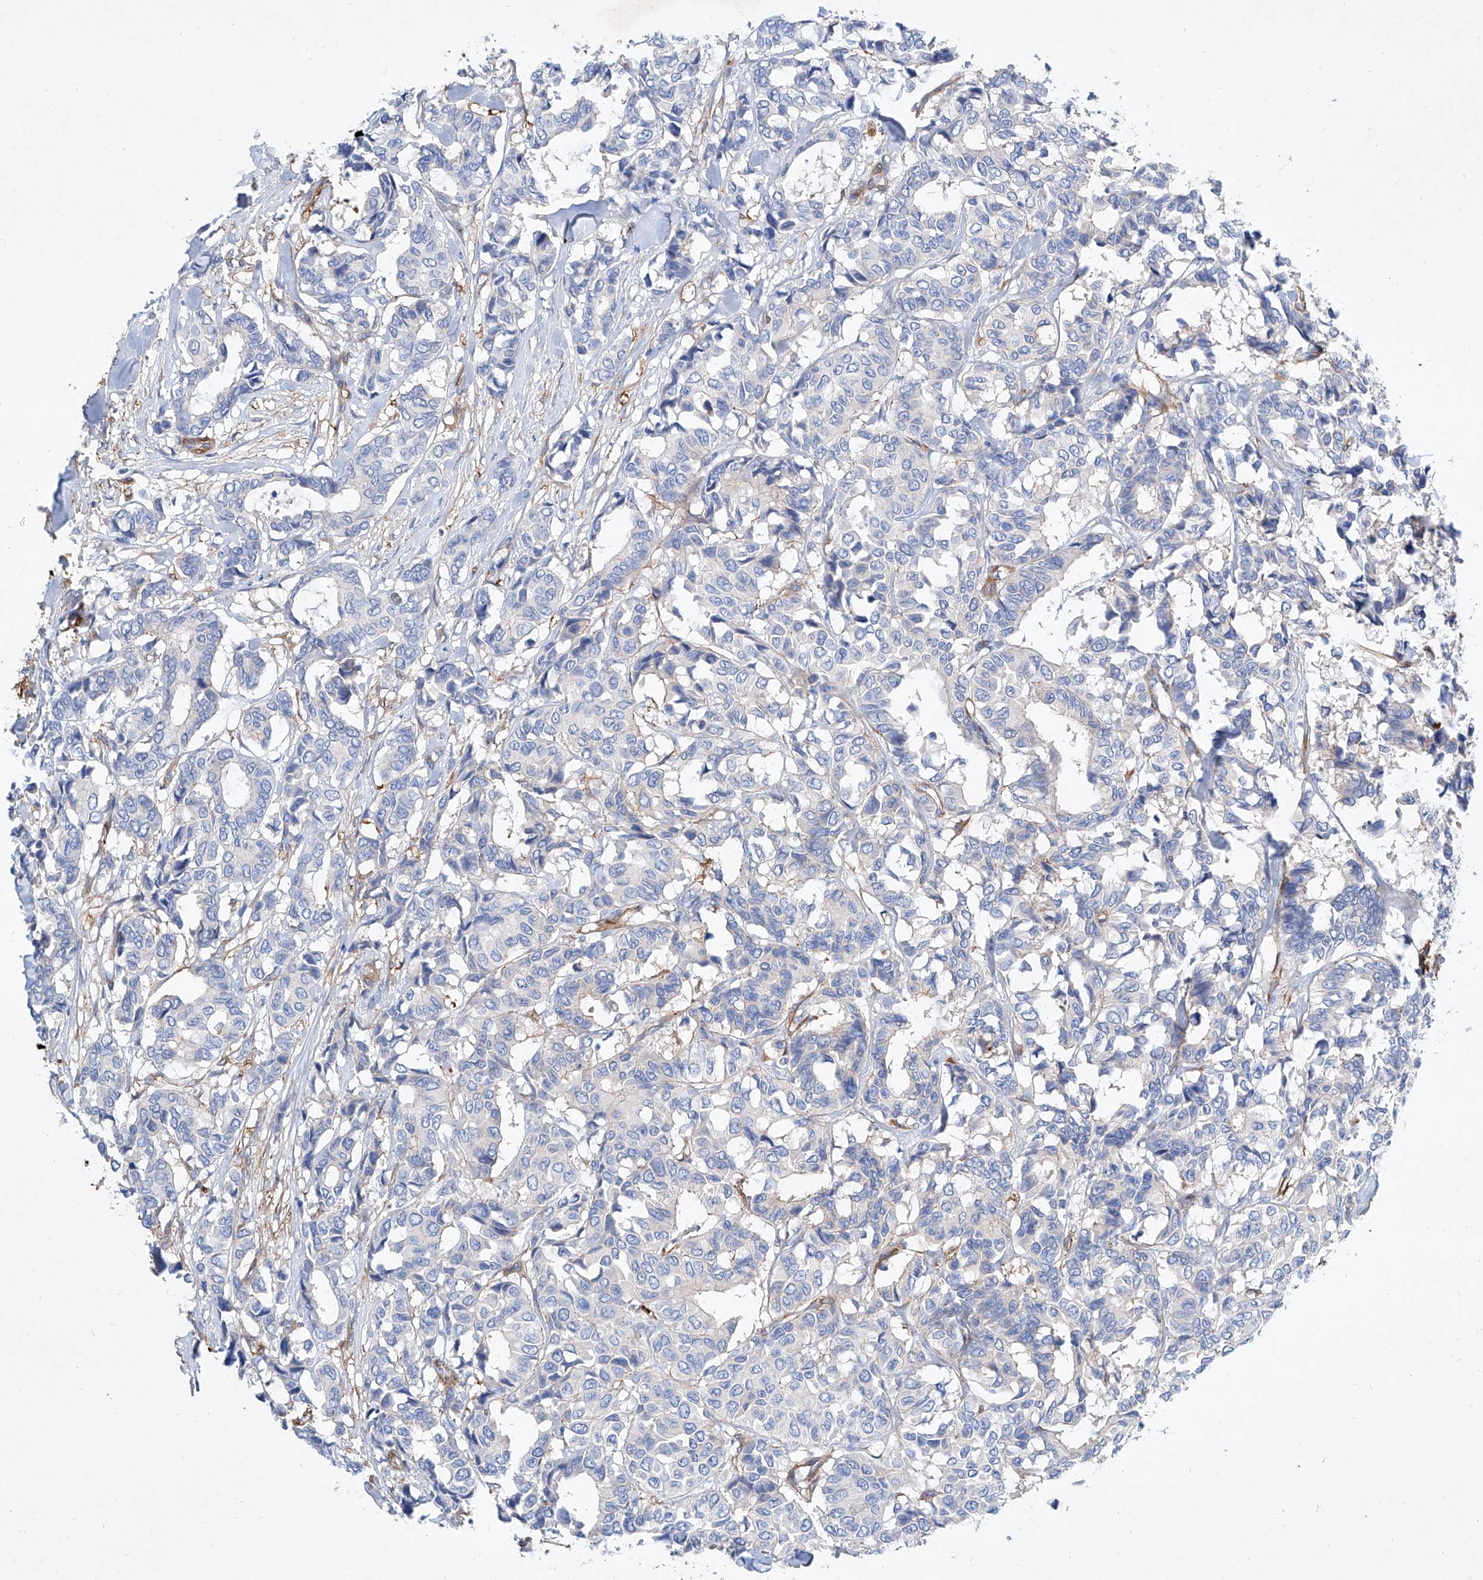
{"staining": {"intensity": "negative", "quantity": "none", "location": "none"}, "tissue": "breast cancer", "cell_type": "Tumor cells", "image_type": "cancer", "snomed": [{"axis": "morphology", "description": "Duct carcinoma"}, {"axis": "topography", "description": "Breast"}], "caption": "Protein analysis of breast cancer reveals no significant expression in tumor cells.", "gene": "TAS2R60", "patient": {"sex": "female", "age": 87}}